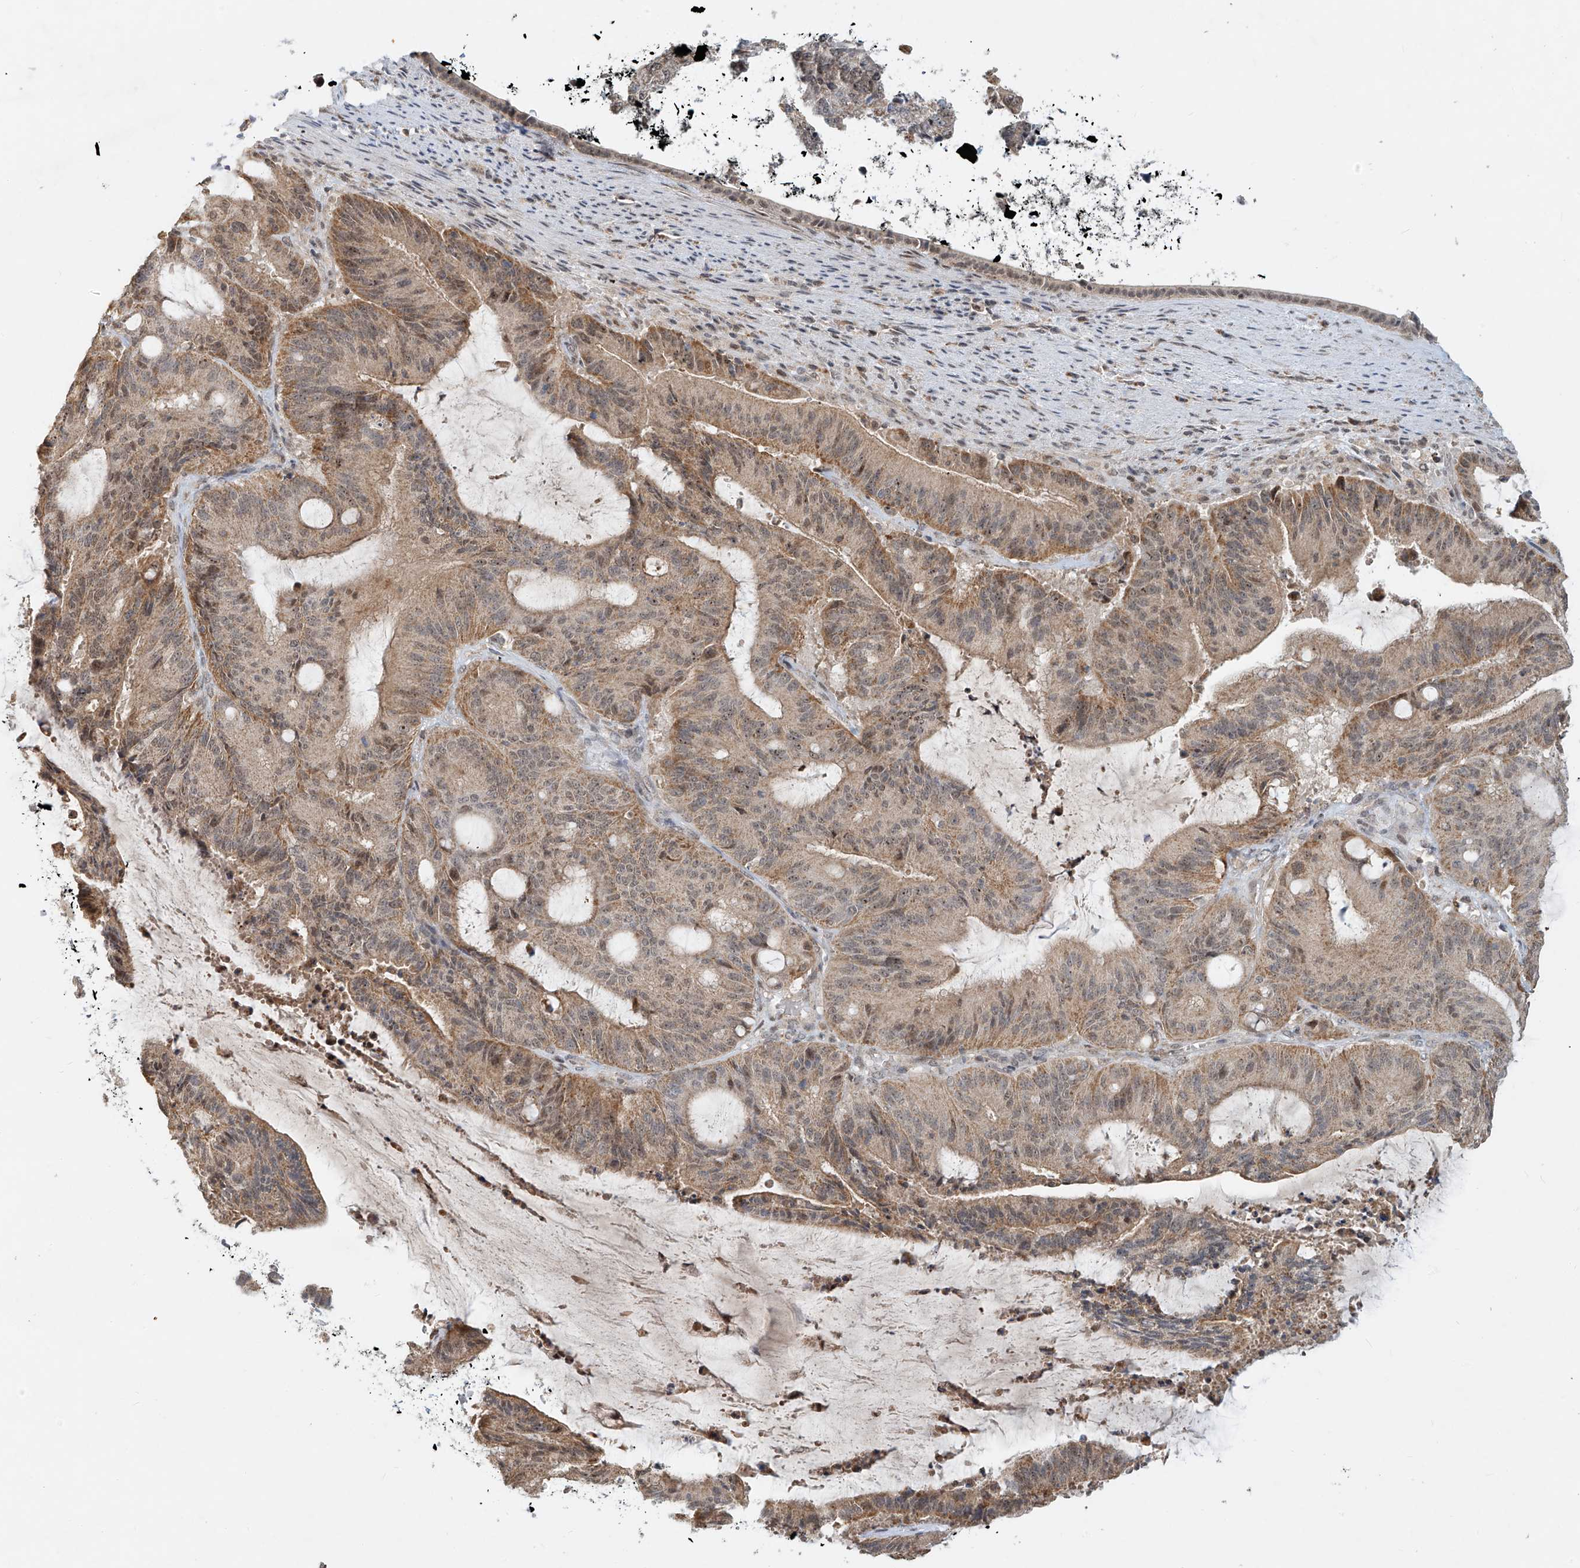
{"staining": {"intensity": "weak", "quantity": "25%-75%", "location": "cytoplasmic/membranous"}, "tissue": "liver cancer", "cell_type": "Tumor cells", "image_type": "cancer", "snomed": [{"axis": "morphology", "description": "Normal tissue, NOS"}, {"axis": "morphology", "description": "Cholangiocarcinoma"}, {"axis": "topography", "description": "Liver"}, {"axis": "topography", "description": "Peripheral nerve tissue"}], "caption": "This is a histology image of immunohistochemistry (IHC) staining of cholangiocarcinoma (liver), which shows weak expression in the cytoplasmic/membranous of tumor cells.", "gene": "SYTL3", "patient": {"sex": "female", "age": 73}}